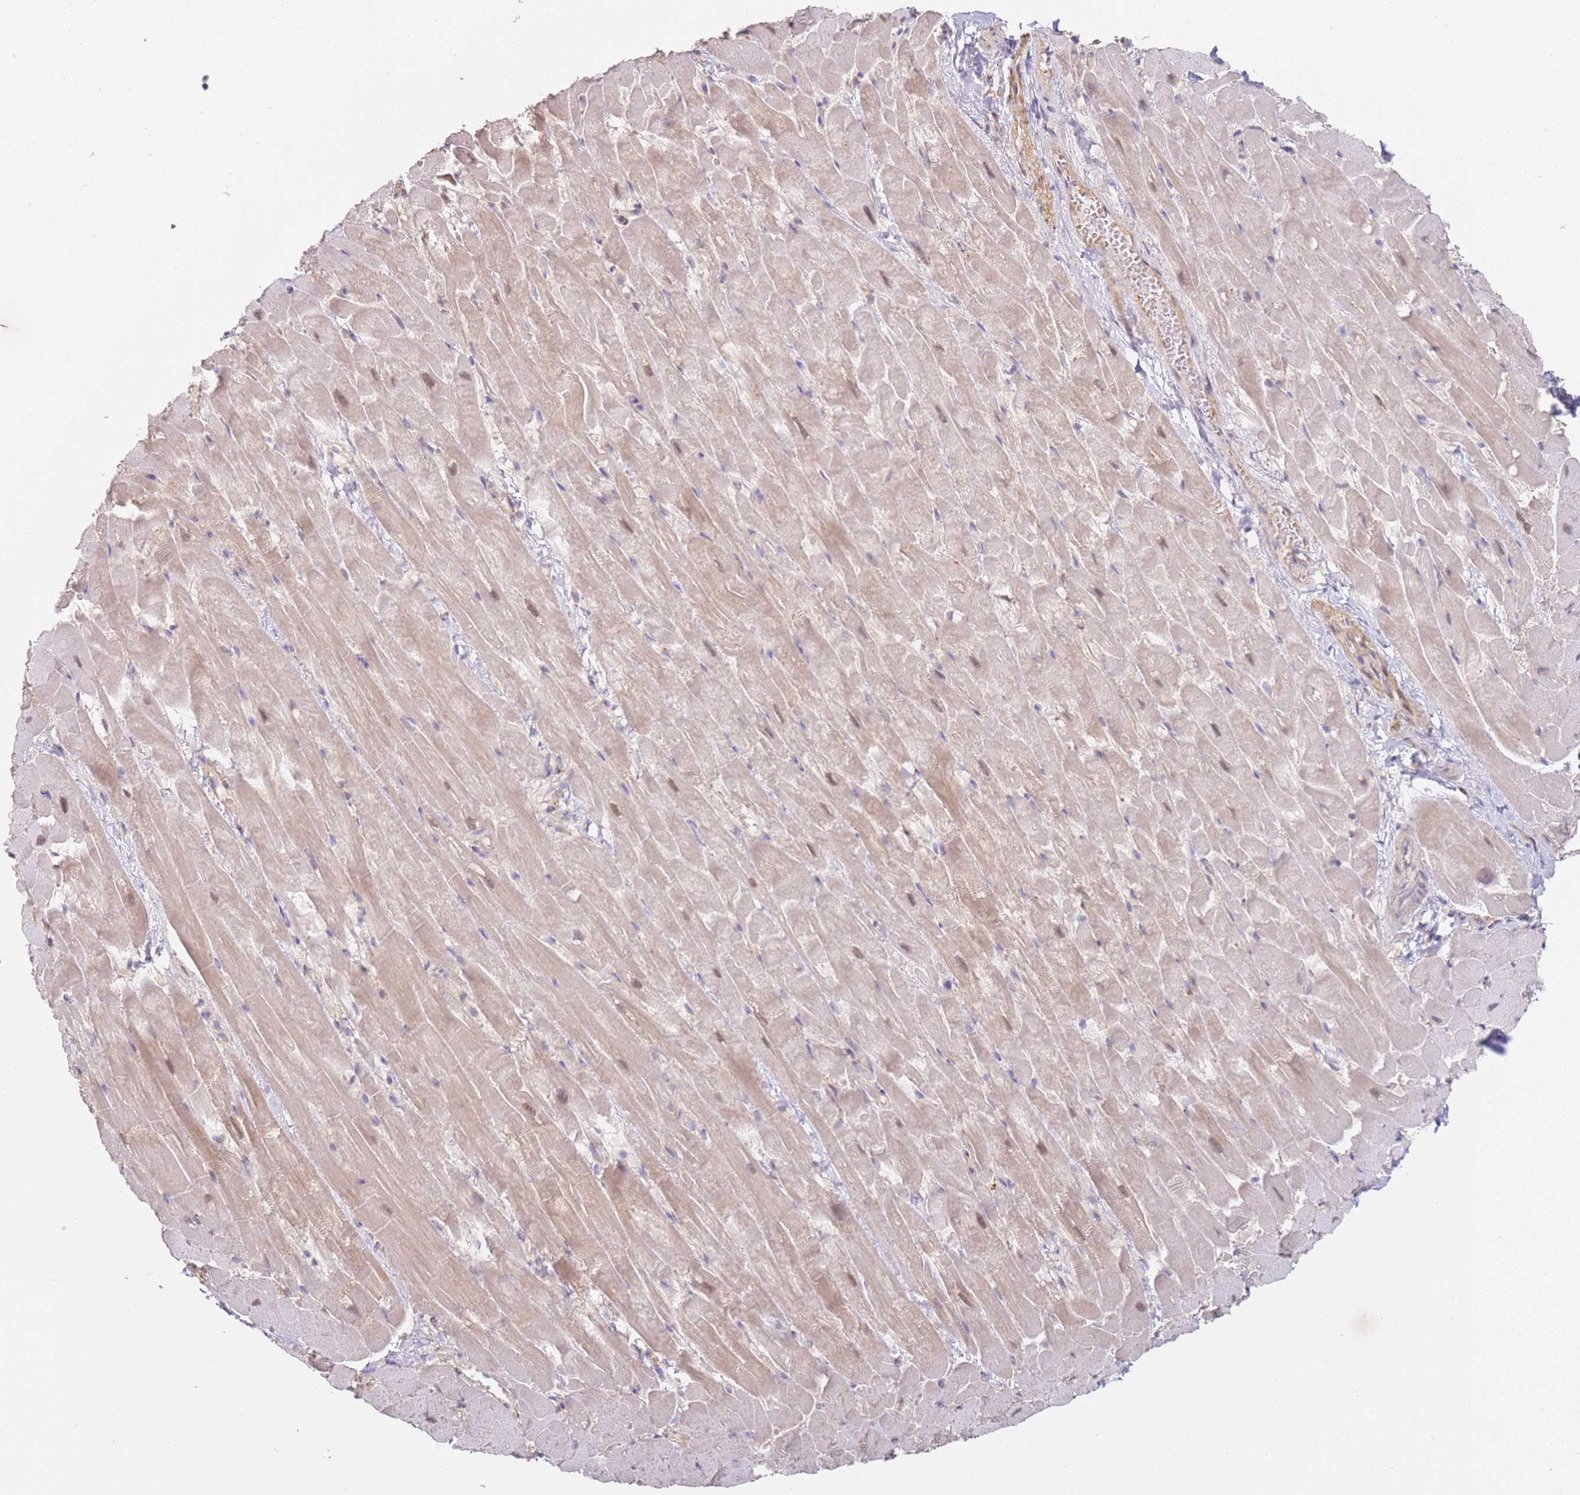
{"staining": {"intensity": "weak", "quantity": ">75%", "location": "cytoplasmic/membranous,nuclear"}, "tissue": "heart muscle", "cell_type": "Cardiomyocytes", "image_type": "normal", "snomed": [{"axis": "morphology", "description": "Normal tissue, NOS"}, {"axis": "topography", "description": "Heart"}], "caption": "An immunohistochemistry (IHC) micrograph of unremarkable tissue is shown. Protein staining in brown shows weak cytoplasmic/membranous,nuclear positivity in heart muscle within cardiomyocytes. (Stains: DAB (3,3'-diaminobenzidine) in brown, nuclei in blue, Microscopy: brightfield microscopy at high magnification).", "gene": "WDR93", "patient": {"sex": "male", "age": 37}}